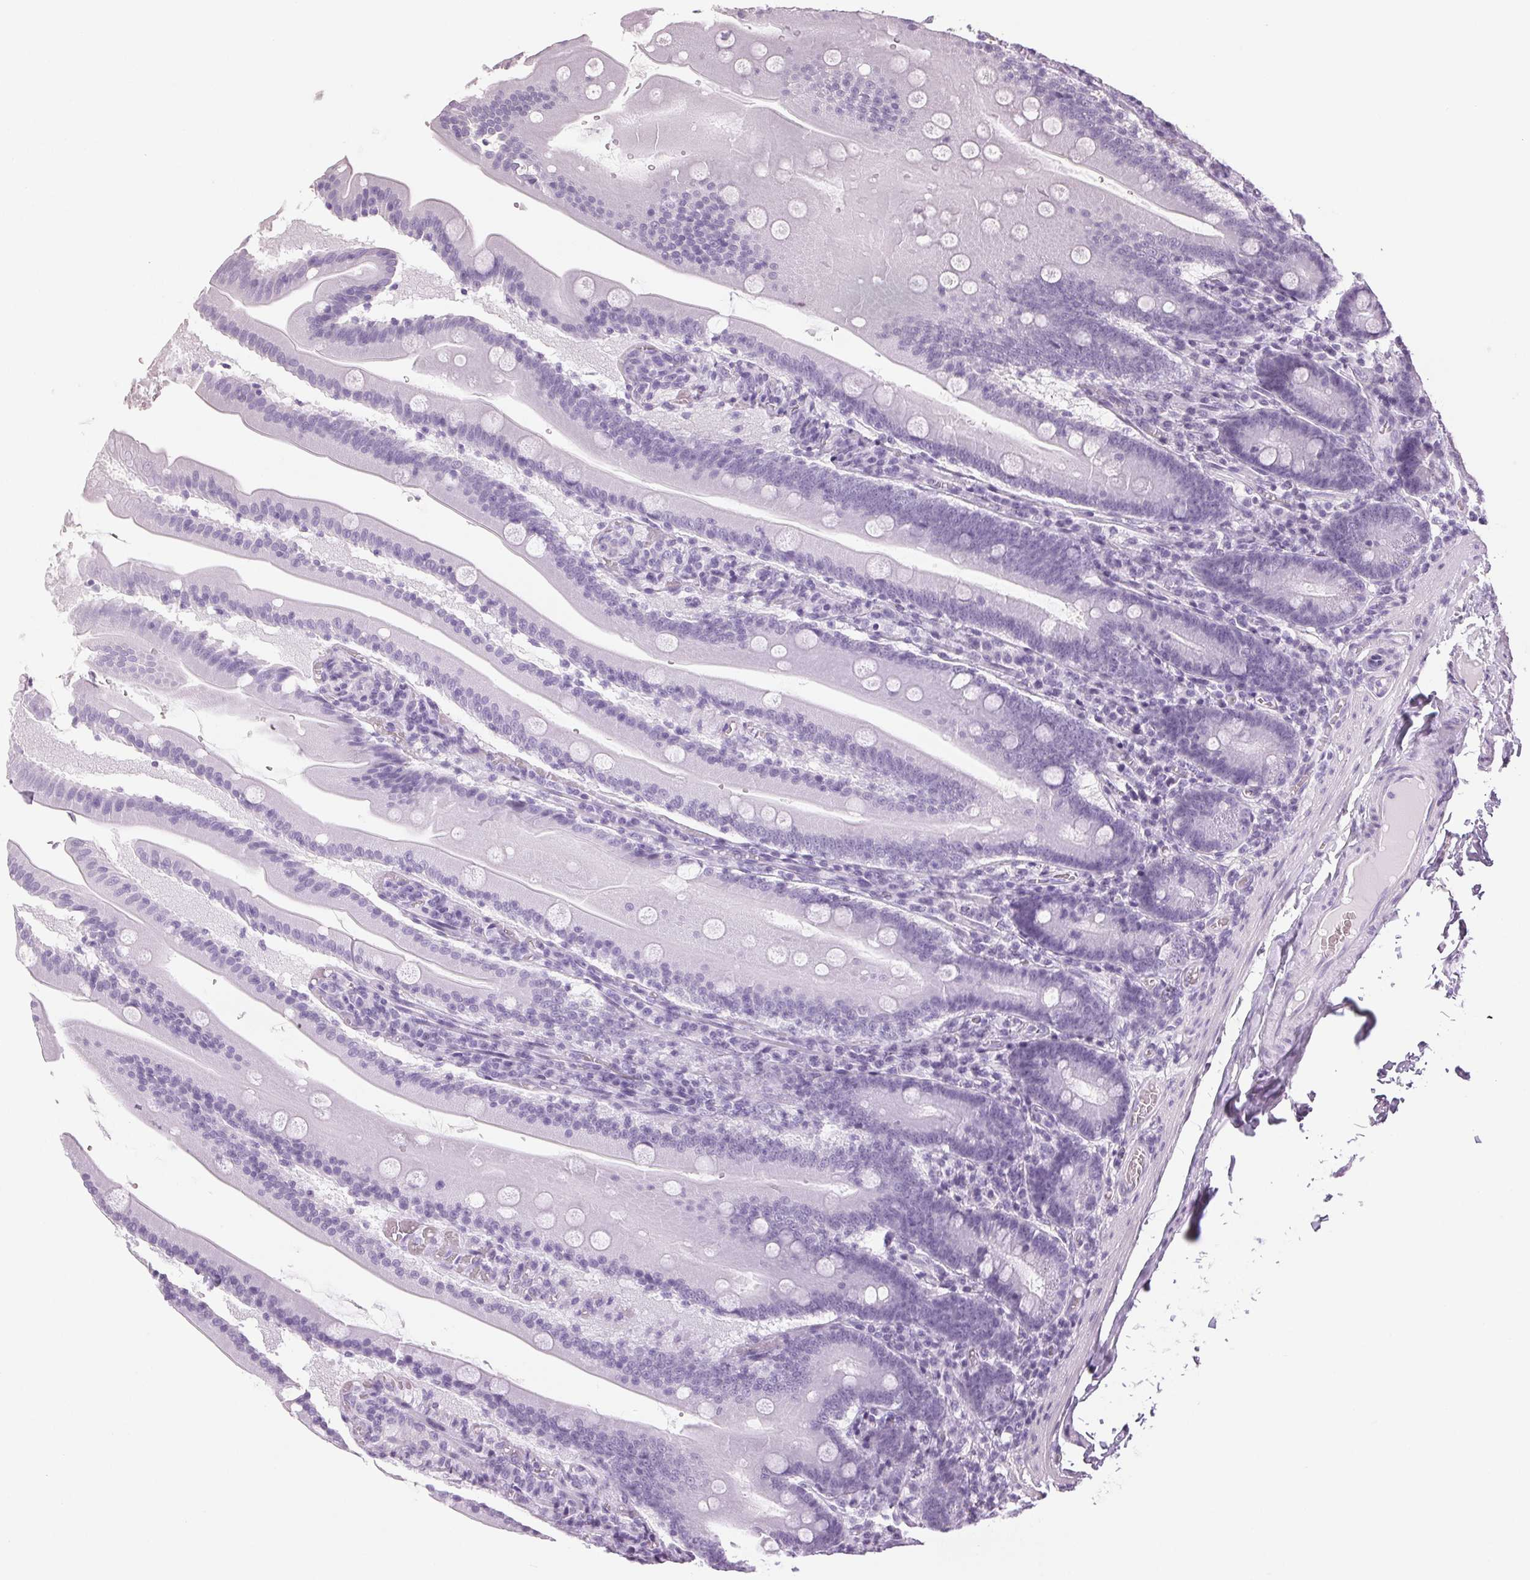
{"staining": {"intensity": "negative", "quantity": "none", "location": "none"}, "tissue": "small intestine", "cell_type": "Glandular cells", "image_type": "normal", "snomed": [{"axis": "morphology", "description": "Normal tissue, NOS"}, {"axis": "topography", "description": "Small intestine"}], "caption": "Immunohistochemical staining of normal human small intestine shows no significant positivity in glandular cells.", "gene": "LTF", "patient": {"sex": "male", "age": 37}}